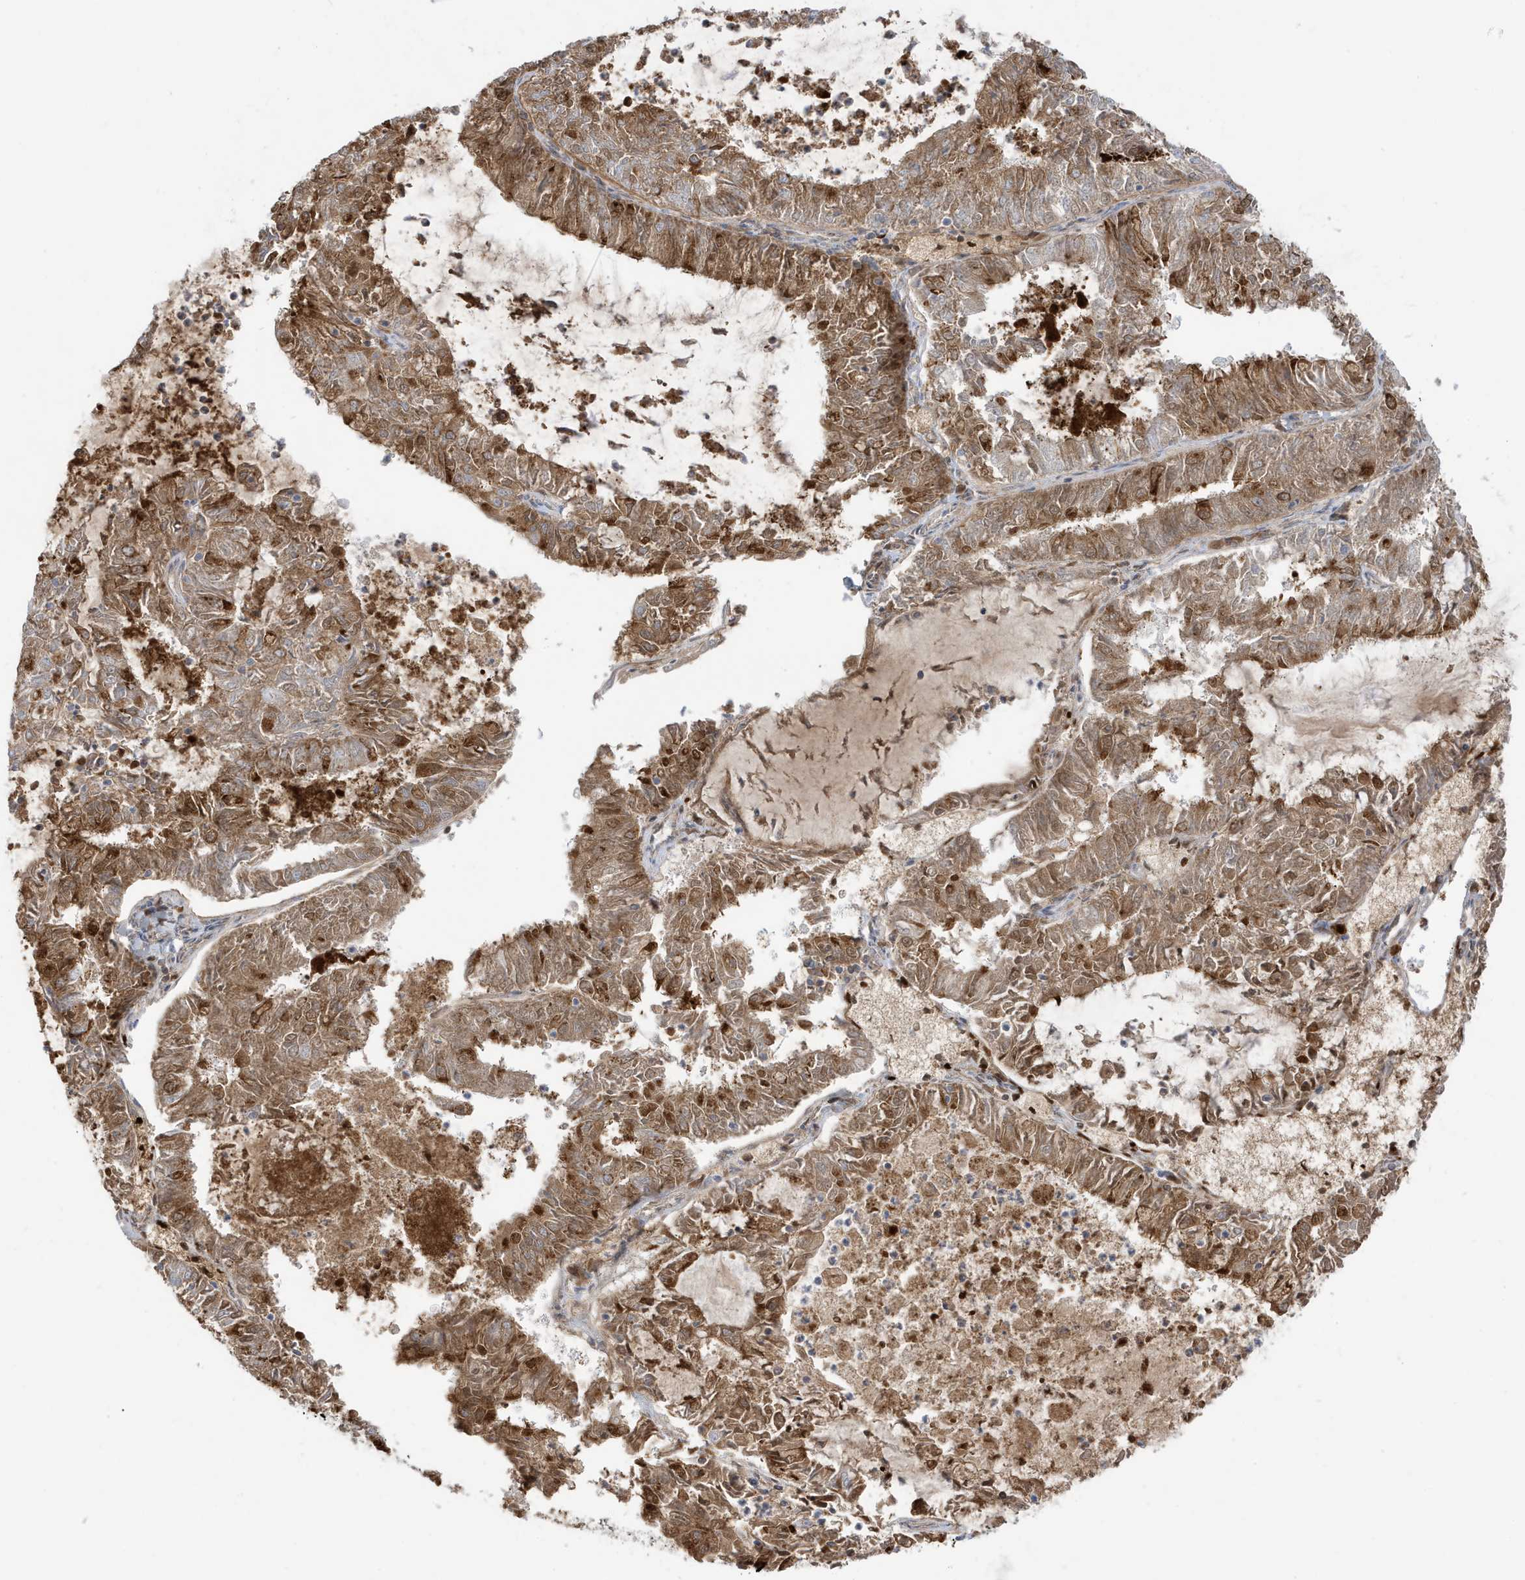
{"staining": {"intensity": "moderate", "quantity": ">75%", "location": "cytoplasmic/membranous,nuclear"}, "tissue": "endometrial cancer", "cell_type": "Tumor cells", "image_type": "cancer", "snomed": [{"axis": "morphology", "description": "Adenocarcinoma, NOS"}, {"axis": "topography", "description": "Endometrium"}], "caption": "Protein expression by immunohistochemistry exhibits moderate cytoplasmic/membranous and nuclear positivity in about >75% of tumor cells in adenocarcinoma (endometrial).", "gene": "IFT57", "patient": {"sex": "female", "age": 57}}